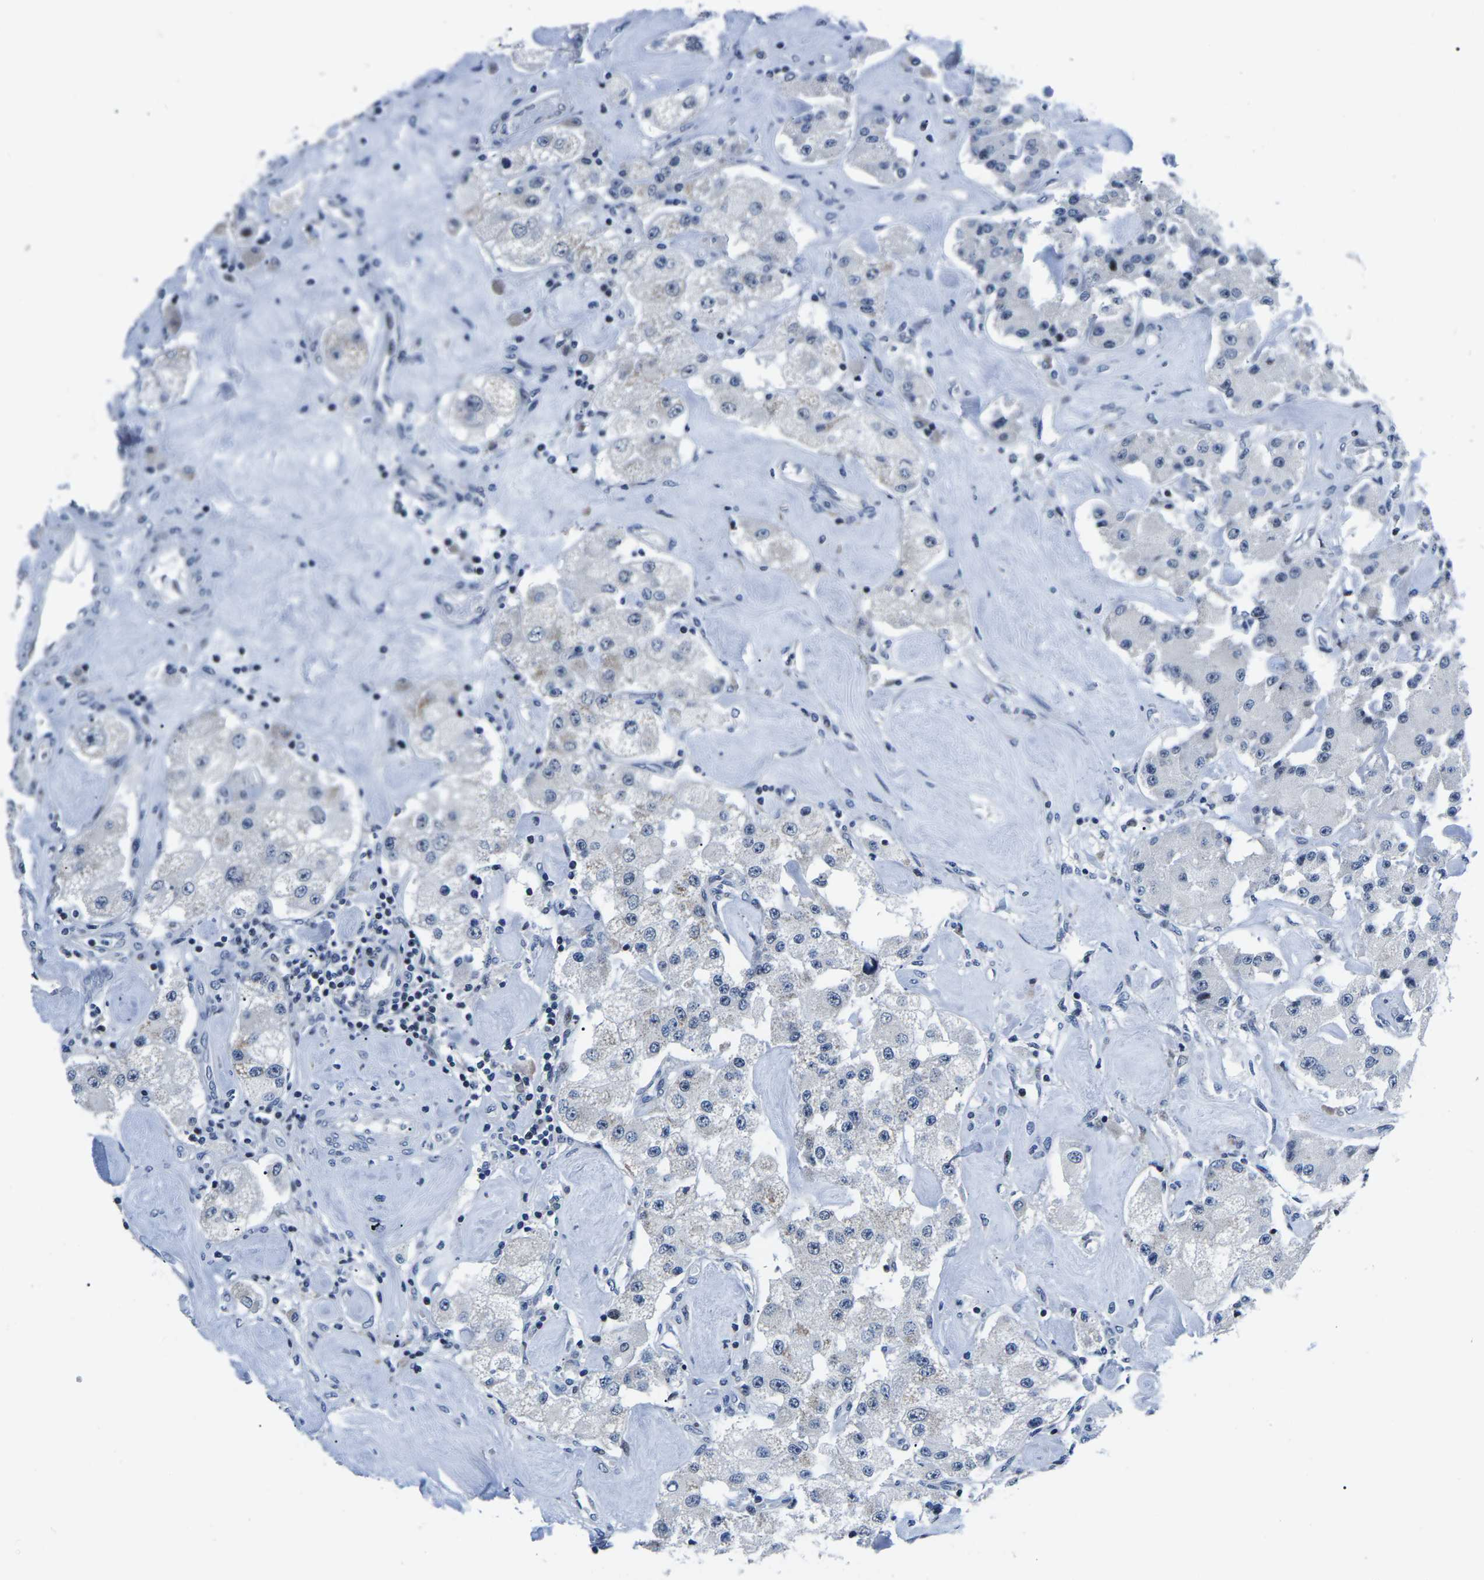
{"staining": {"intensity": "weak", "quantity": "<25%", "location": "cytoplasmic/membranous"}, "tissue": "carcinoid", "cell_type": "Tumor cells", "image_type": "cancer", "snomed": [{"axis": "morphology", "description": "Carcinoid, malignant, NOS"}, {"axis": "topography", "description": "Pancreas"}], "caption": "Photomicrograph shows no significant protein positivity in tumor cells of carcinoid (malignant).", "gene": "CDC73", "patient": {"sex": "male", "age": 41}}